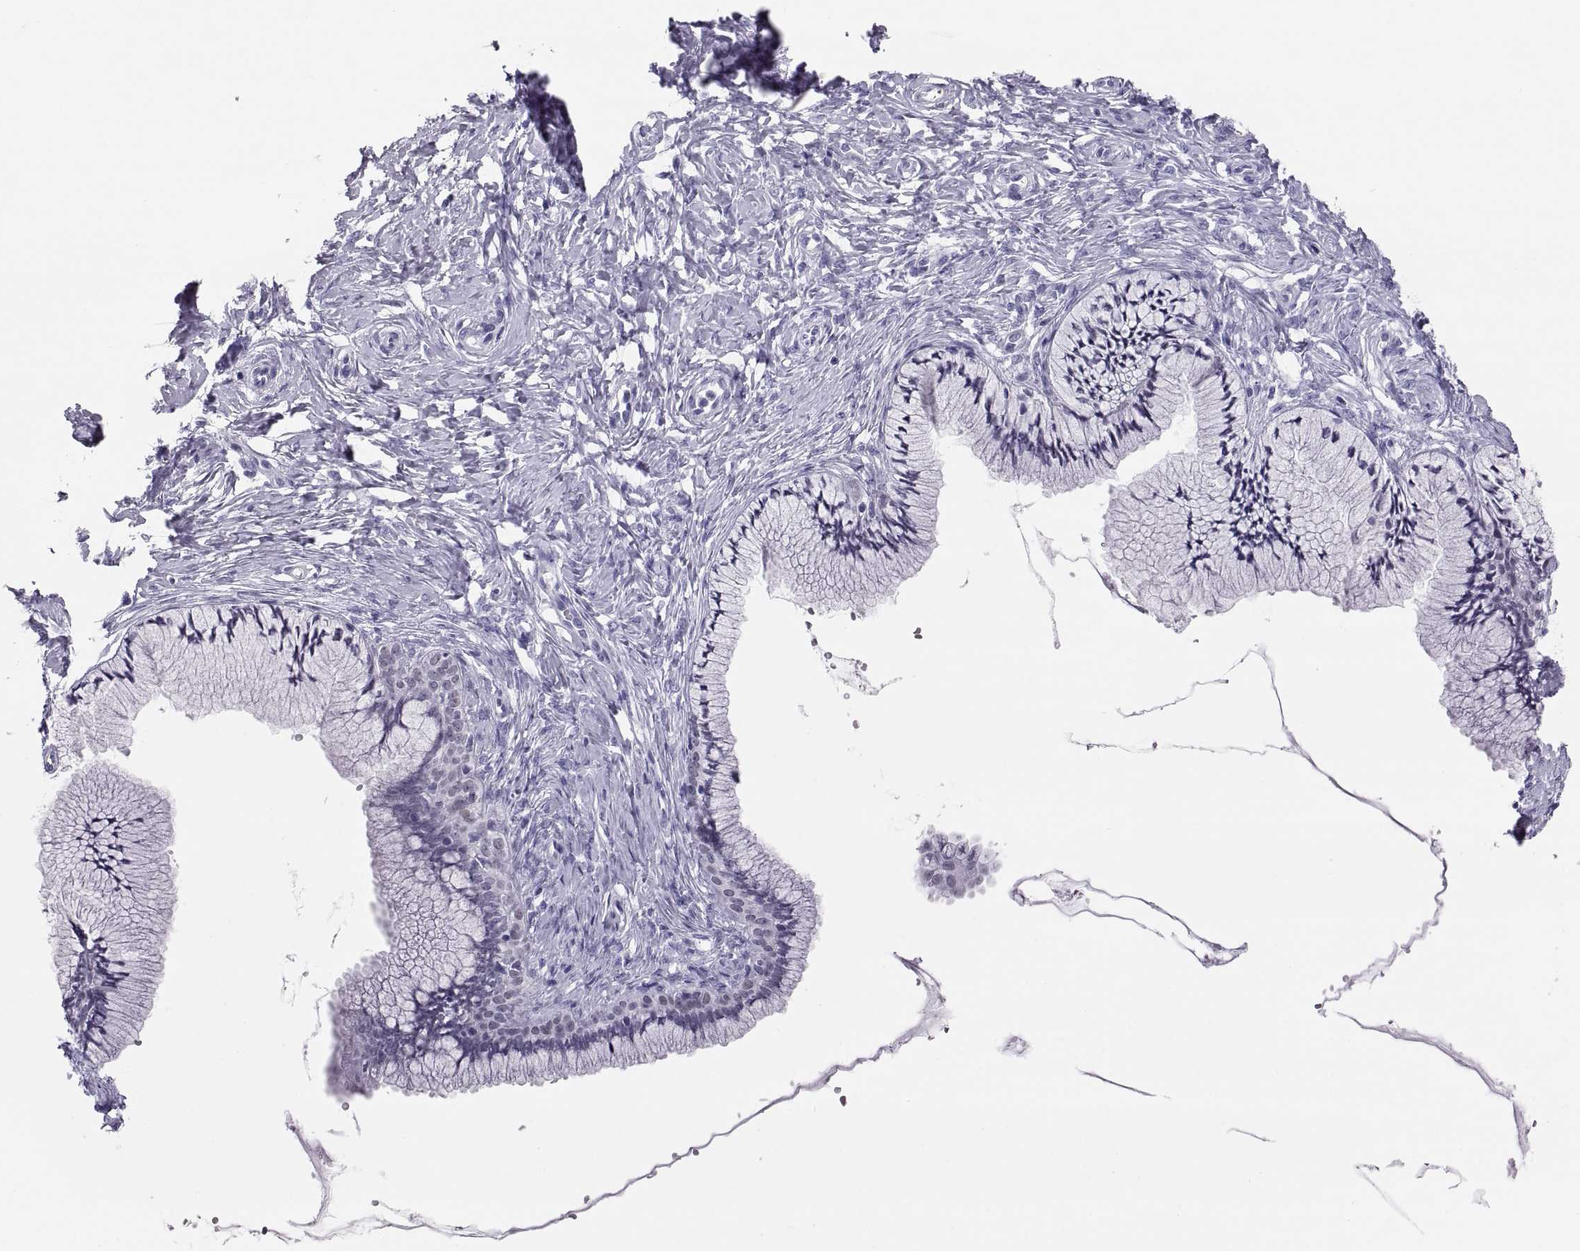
{"staining": {"intensity": "negative", "quantity": "none", "location": "none"}, "tissue": "cervix", "cell_type": "Glandular cells", "image_type": "normal", "snomed": [{"axis": "morphology", "description": "Normal tissue, NOS"}, {"axis": "topography", "description": "Cervix"}], "caption": "IHC of benign human cervix displays no expression in glandular cells.", "gene": "PAX2", "patient": {"sex": "female", "age": 37}}